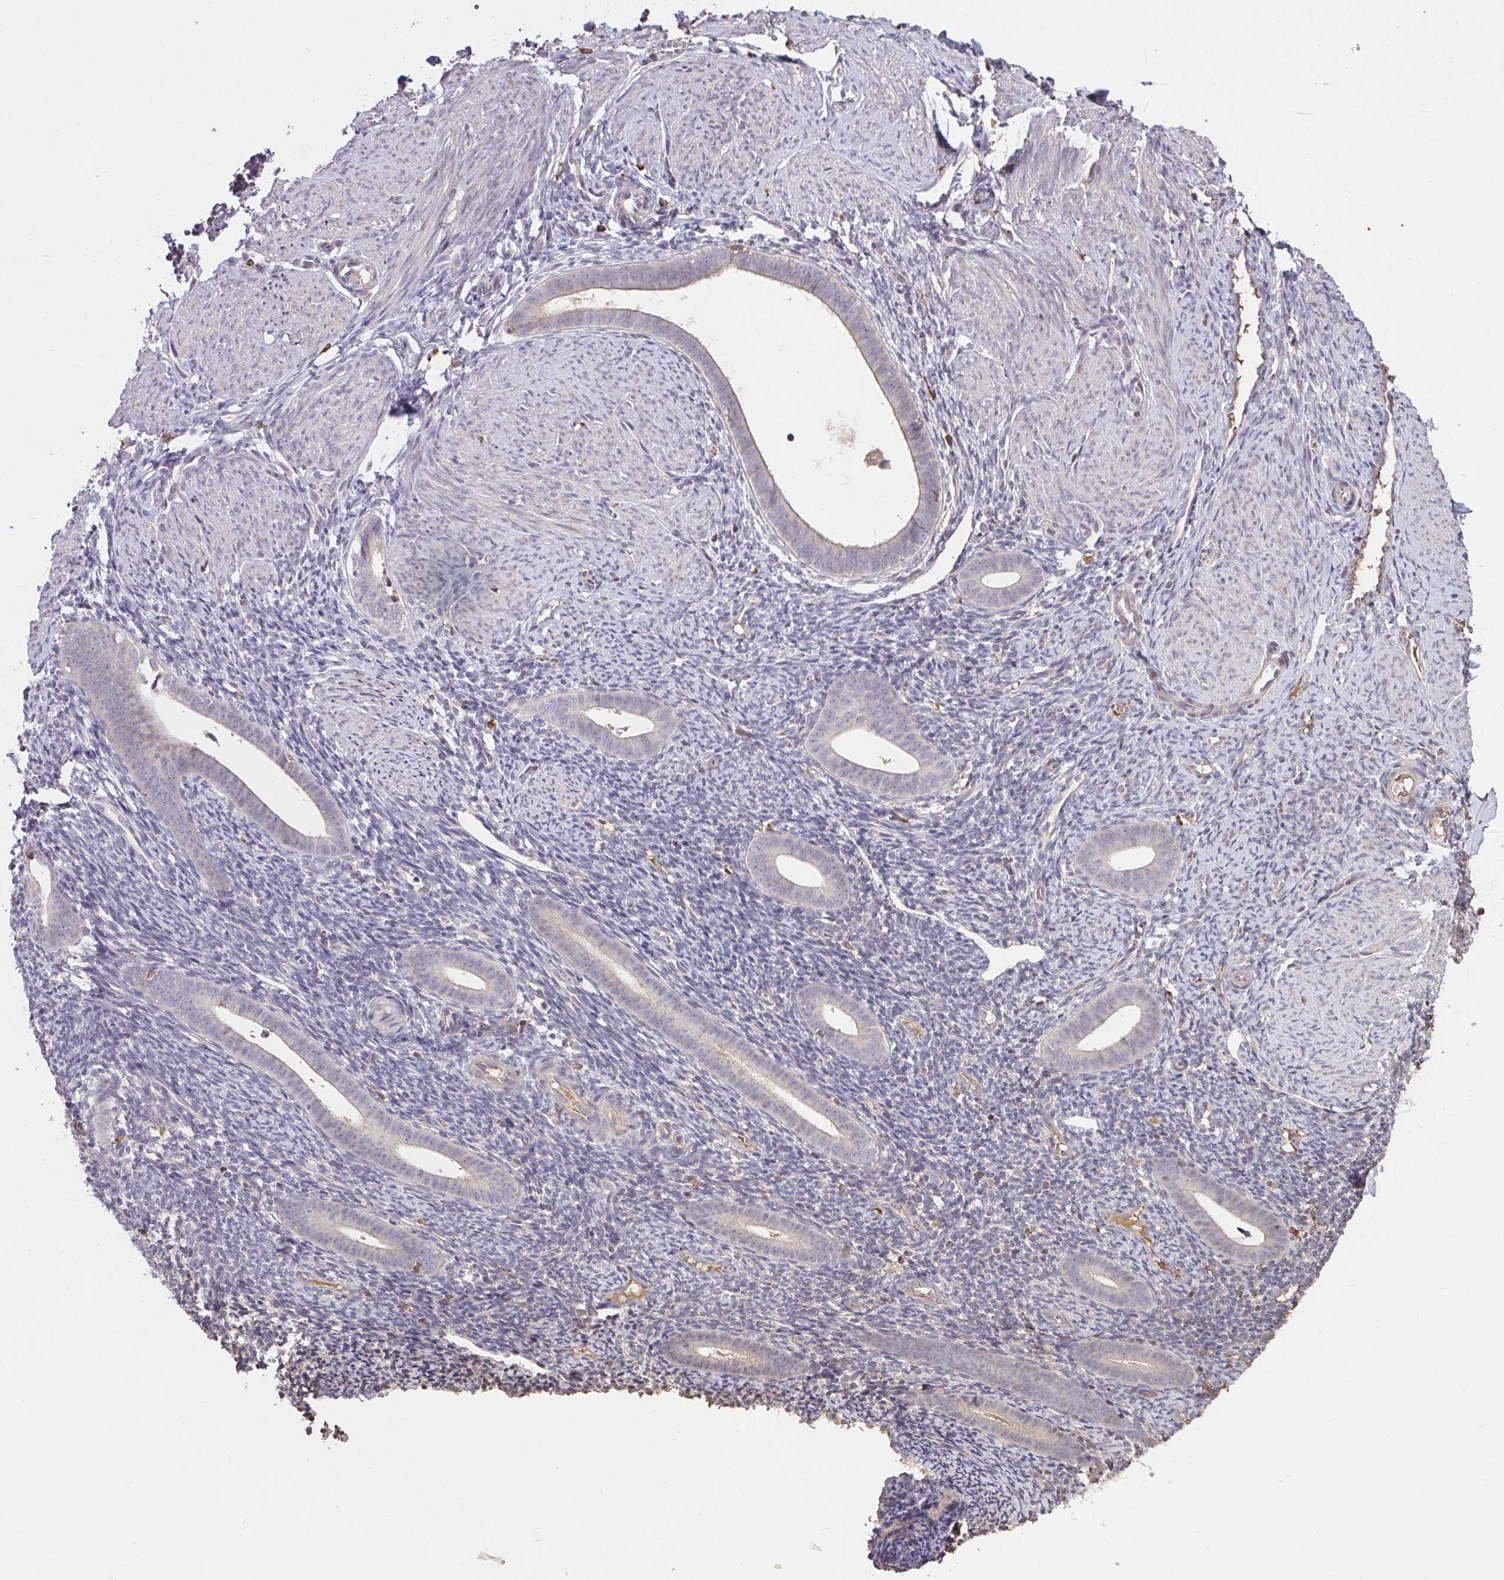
{"staining": {"intensity": "negative", "quantity": "none", "location": "none"}, "tissue": "endometrium", "cell_type": "Cells in endometrial stroma", "image_type": "normal", "snomed": [{"axis": "morphology", "description": "Normal tissue, NOS"}, {"axis": "topography", "description": "Endometrium"}], "caption": "Immunohistochemistry (IHC) of unremarkable endometrium reveals no positivity in cells in endometrial stroma.", "gene": "FCER1A", "patient": {"sex": "female", "age": 39}}